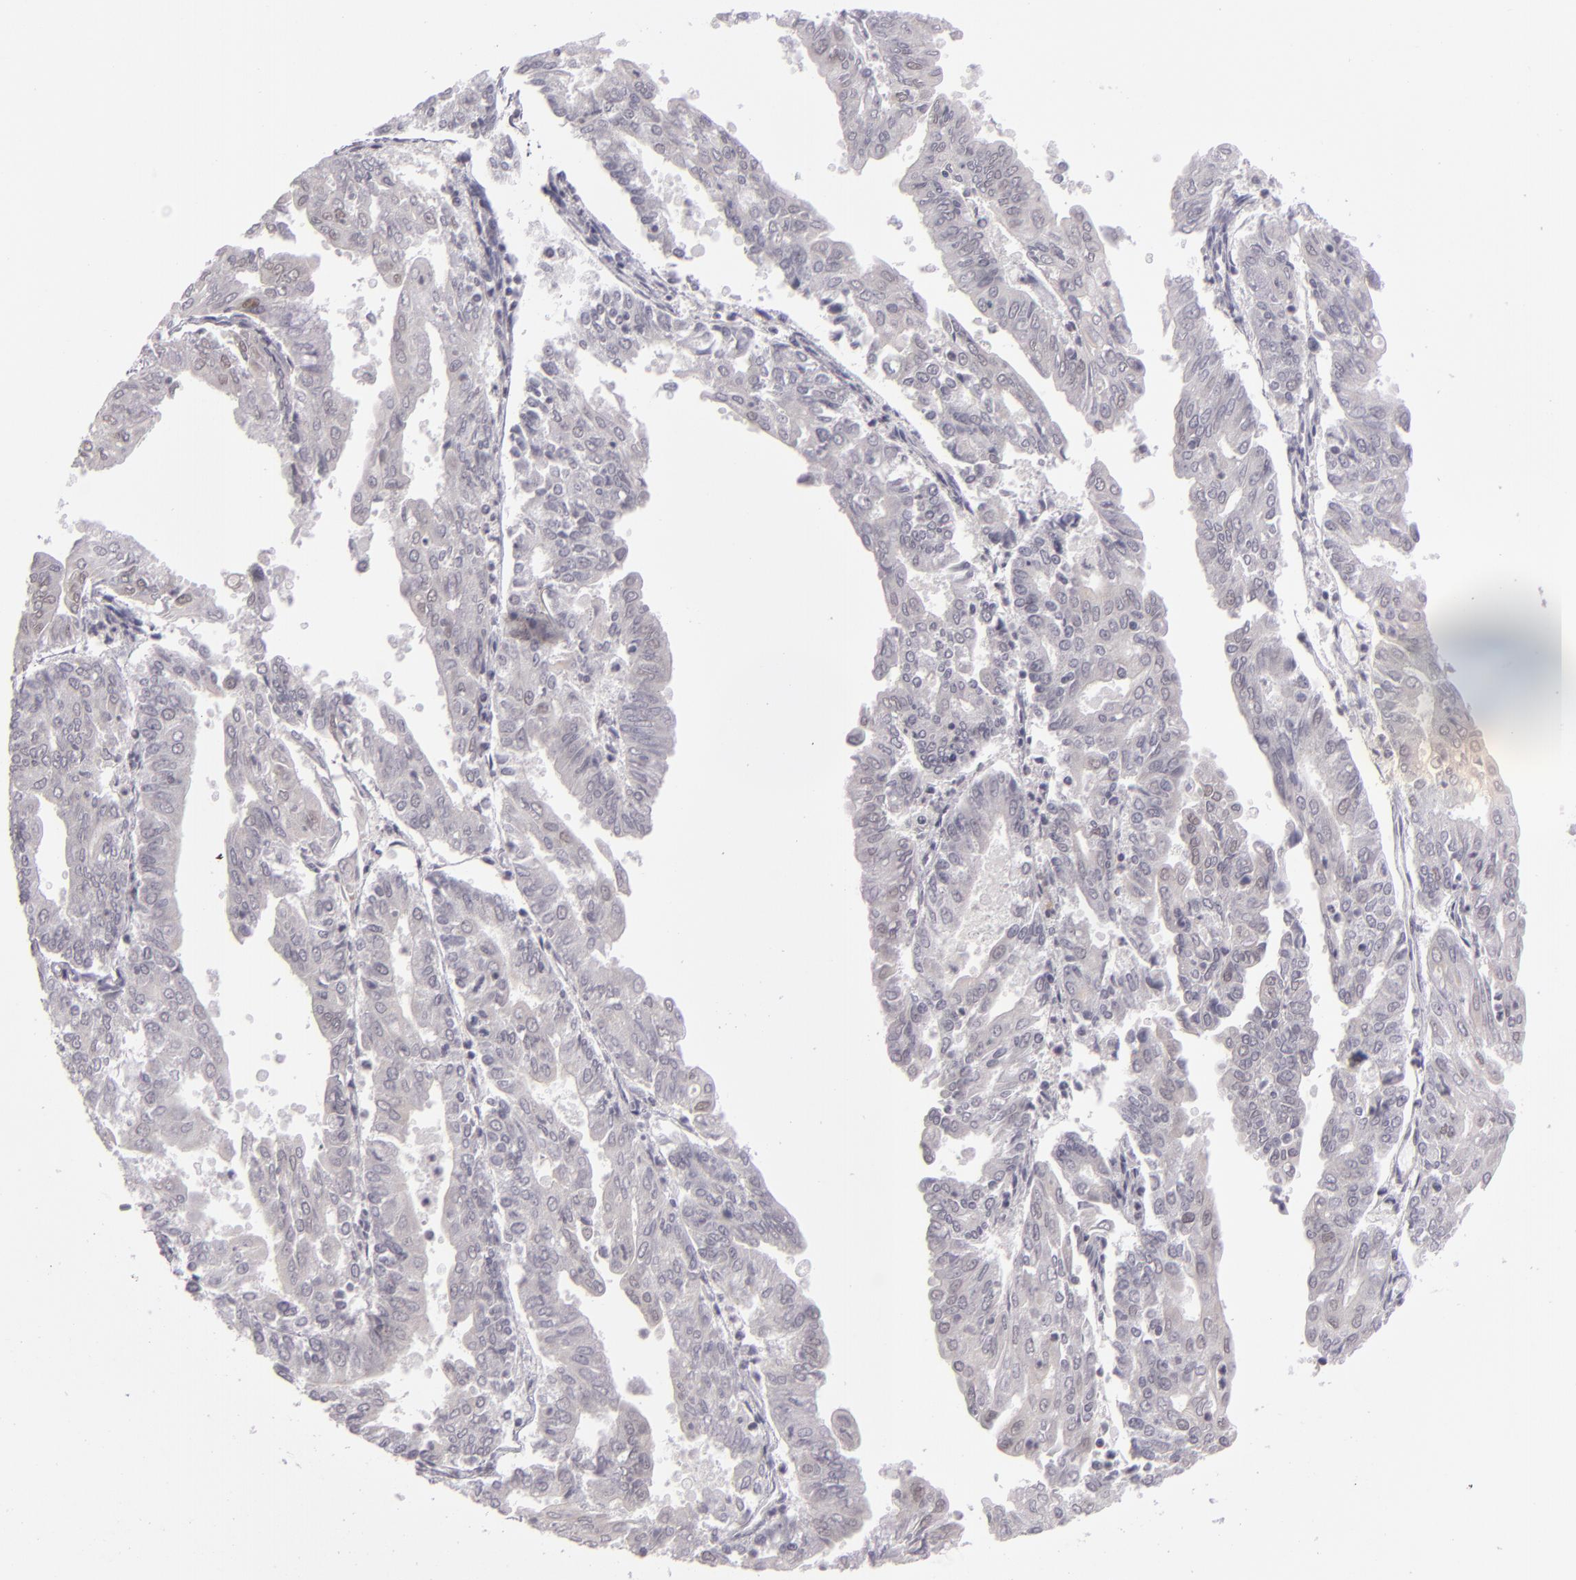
{"staining": {"intensity": "negative", "quantity": "none", "location": "none"}, "tissue": "endometrial cancer", "cell_type": "Tumor cells", "image_type": "cancer", "snomed": [{"axis": "morphology", "description": "Adenocarcinoma, NOS"}, {"axis": "topography", "description": "Endometrium"}], "caption": "Photomicrograph shows no protein staining in tumor cells of endometrial adenocarcinoma tissue. (DAB (3,3'-diaminobenzidine) IHC, high magnification).", "gene": "ZNF205", "patient": {"sex": "female", "age": 79}}